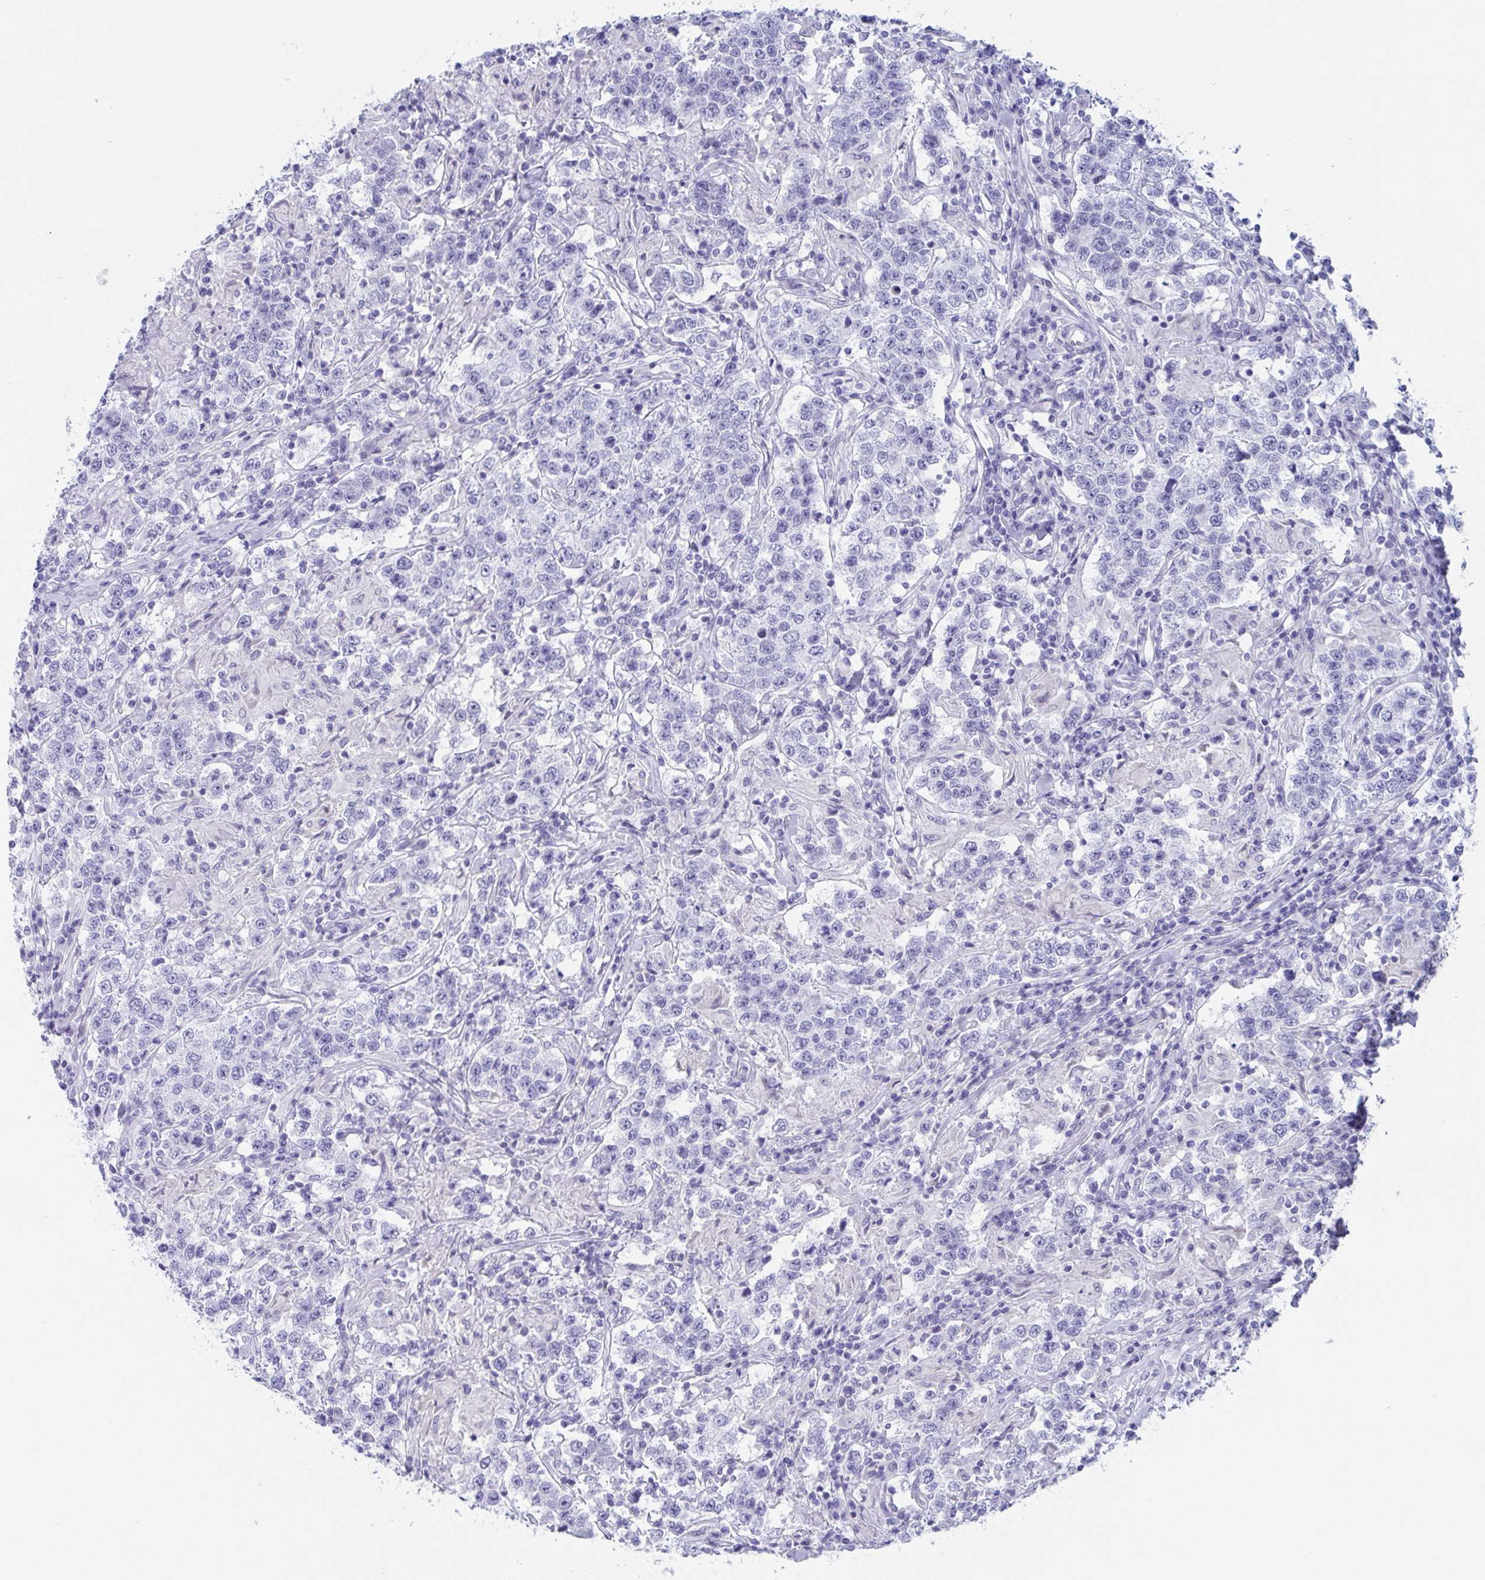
{"staining": {"intensity": "negative", "quantity": "none", "location": "none"}, "tissue": "testis cancer", "cell_type": "Tumor cells", "image_type": "cancer", "snomed": [{"axis": "morphology", "description": "Seminoma, NOS"}, {"axis": "morphology", "description": "Carcinoma, Embryonal, NOS"}, {"axis": "topography", "description": "Testis"}], "caption": "Image shows no significant protein staining in tumor cells of embryonal carcinoma (testis).", "gene": "CDX4", "patient": {"sex": "male", "age": 41}}